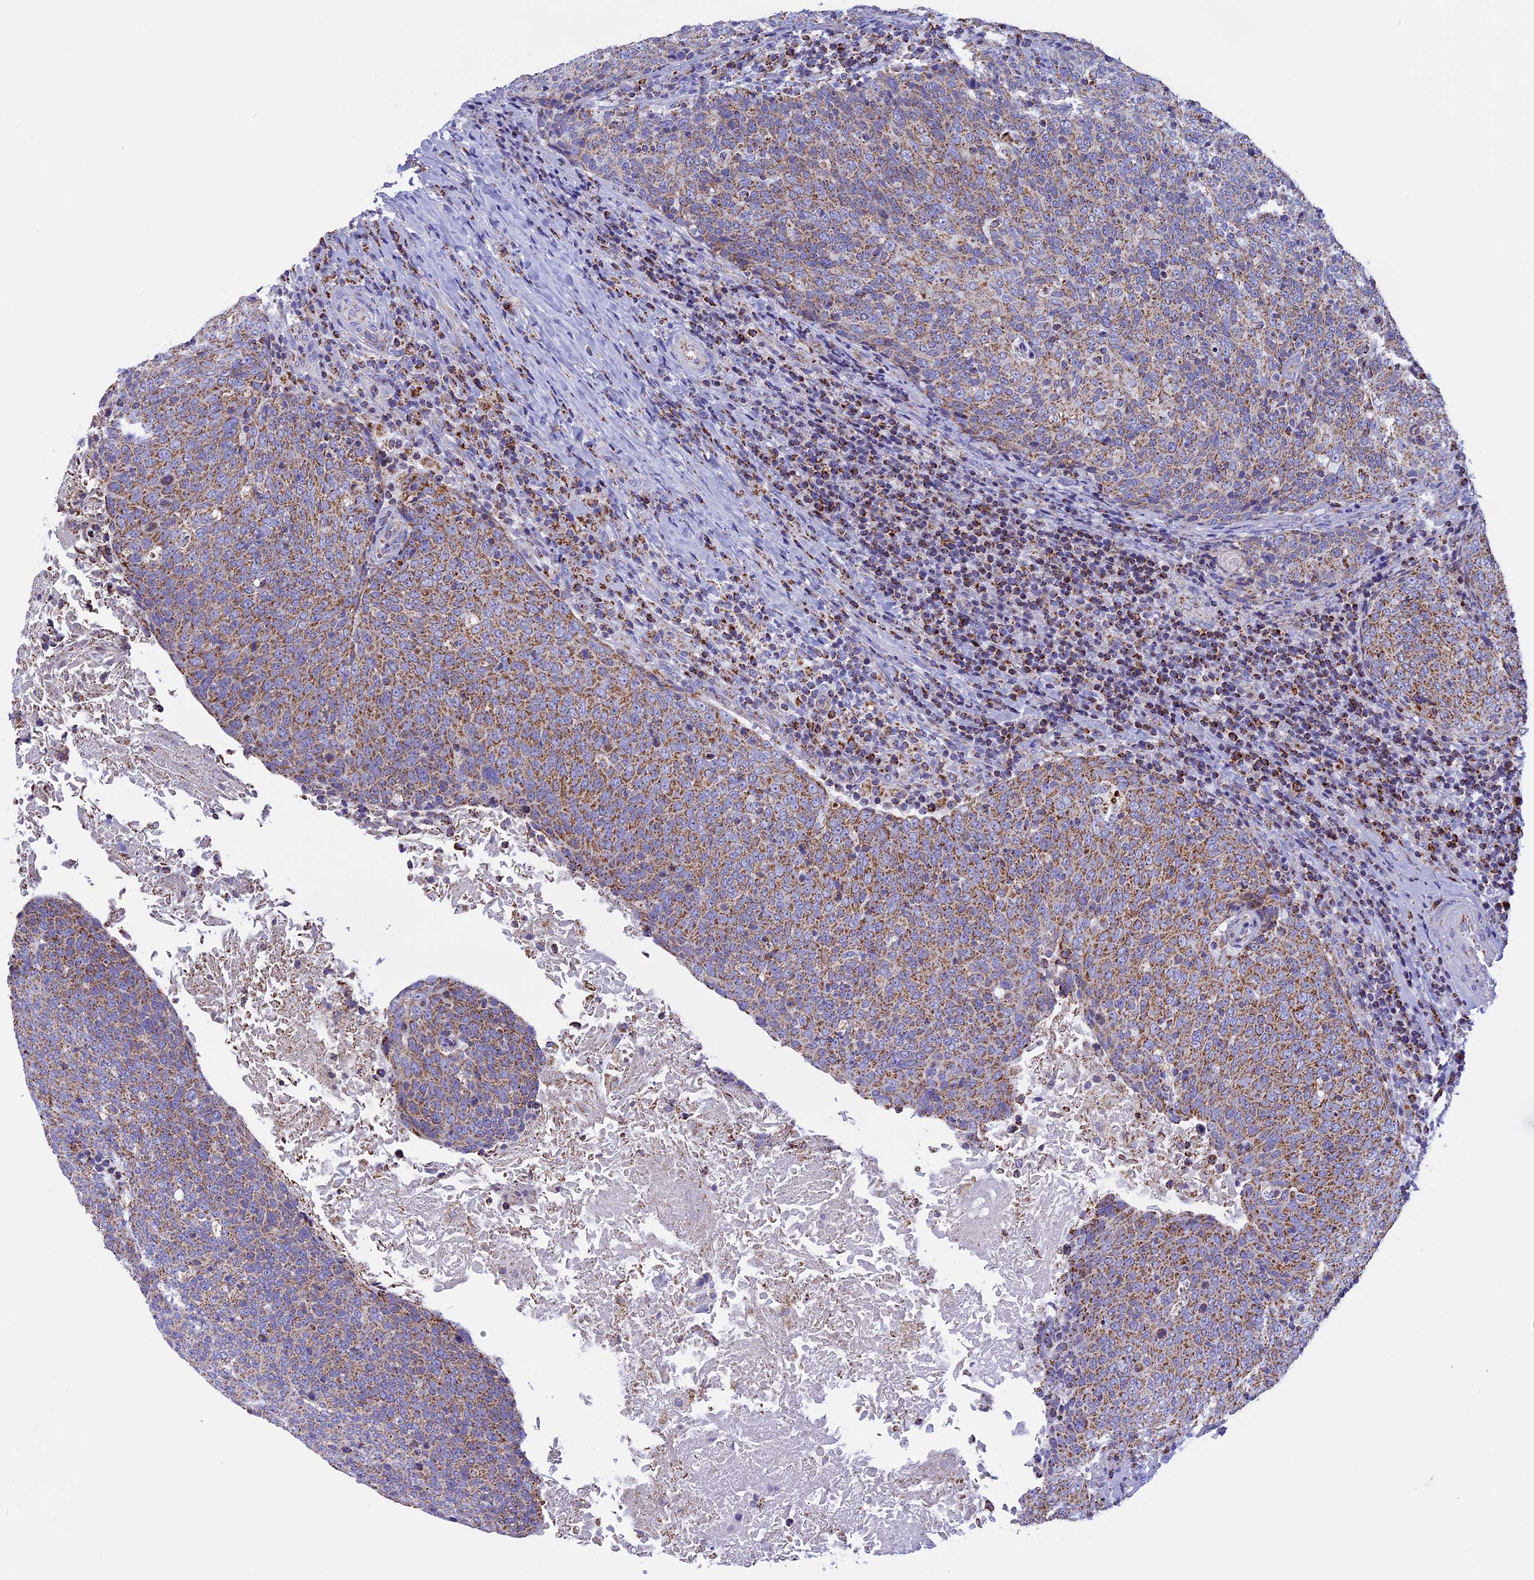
{"staining": {"intensity": "moderate", "quantity": ">75%", "location": "cytoplasmic/membranous"}, "tissue": "head and neck cancer", "cell_type": "Tumor cells", "image_type": "cancer", "snomed": [{"axis": "morphology", "description": "Squamous cell carcinoma, NOS"}, {"axis": "morphology", "description": "Squamous cell carcinoma, metastatic, NOS"}, {"axis": "topography", "description": "Lymph node"}, {"axis": "topography", "description": "Head-Neck"}], "caption": "Brown immunohistochemical staining in head and neck squamous cell carcinoma displays moderate cytoplasmic/membranous positivity in approximately >75% of tumor cells.", "gene": "KCNG1", "patient": {"sex": "male", "age": 62}}